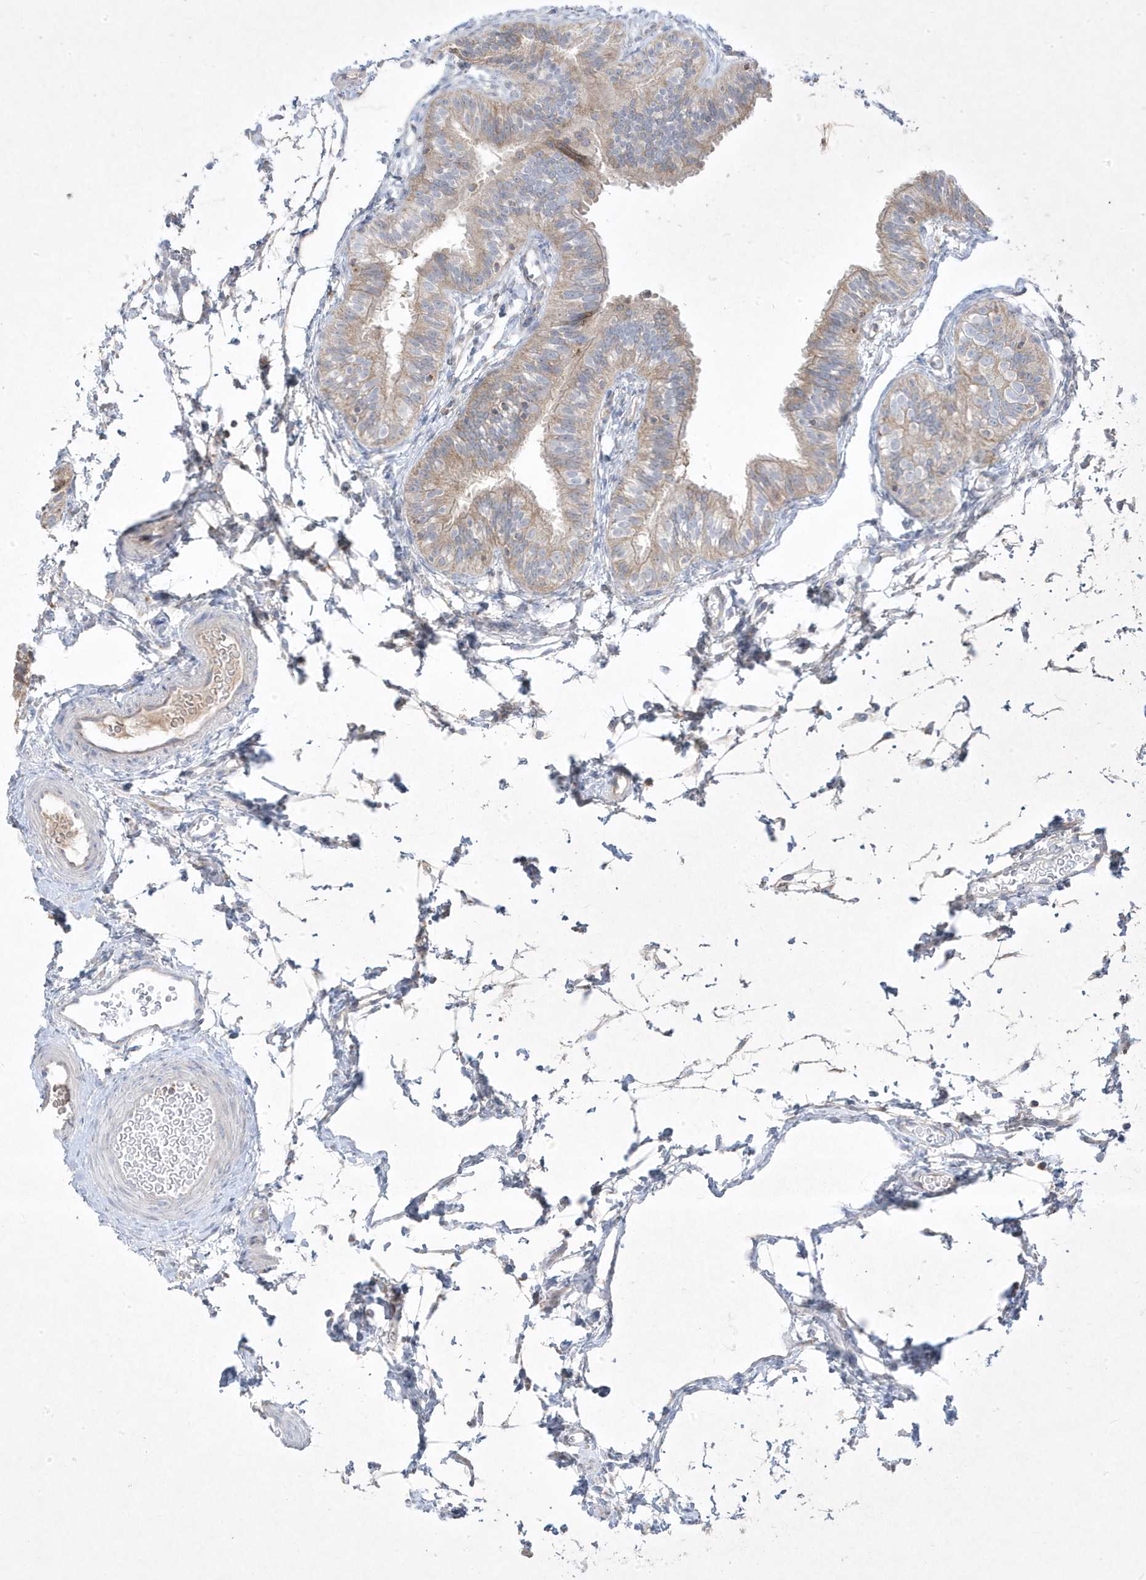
{"staining": {"intensity": "weak", "quantity": "25%-75%", "location": "cytoplasmic/membranous"}, "tissue": "fallopian tube", "cell_type": "Glandular cells", "image_type": "normal", "snomed": [{"axis": "morphology", "description": "Normal tissue, NOS"}, {"axis": "topography", "description": "Fallopian tube"}], "caption": "About 25%-75% of glandular cells in benign fallopian tube demonstrate weak cytoplasmic/membranous protein staining as visualized by brown immunohistochemical staining.", "gene": "ADAMTSL3", "patient": {"sex": "female", "age": 35}}